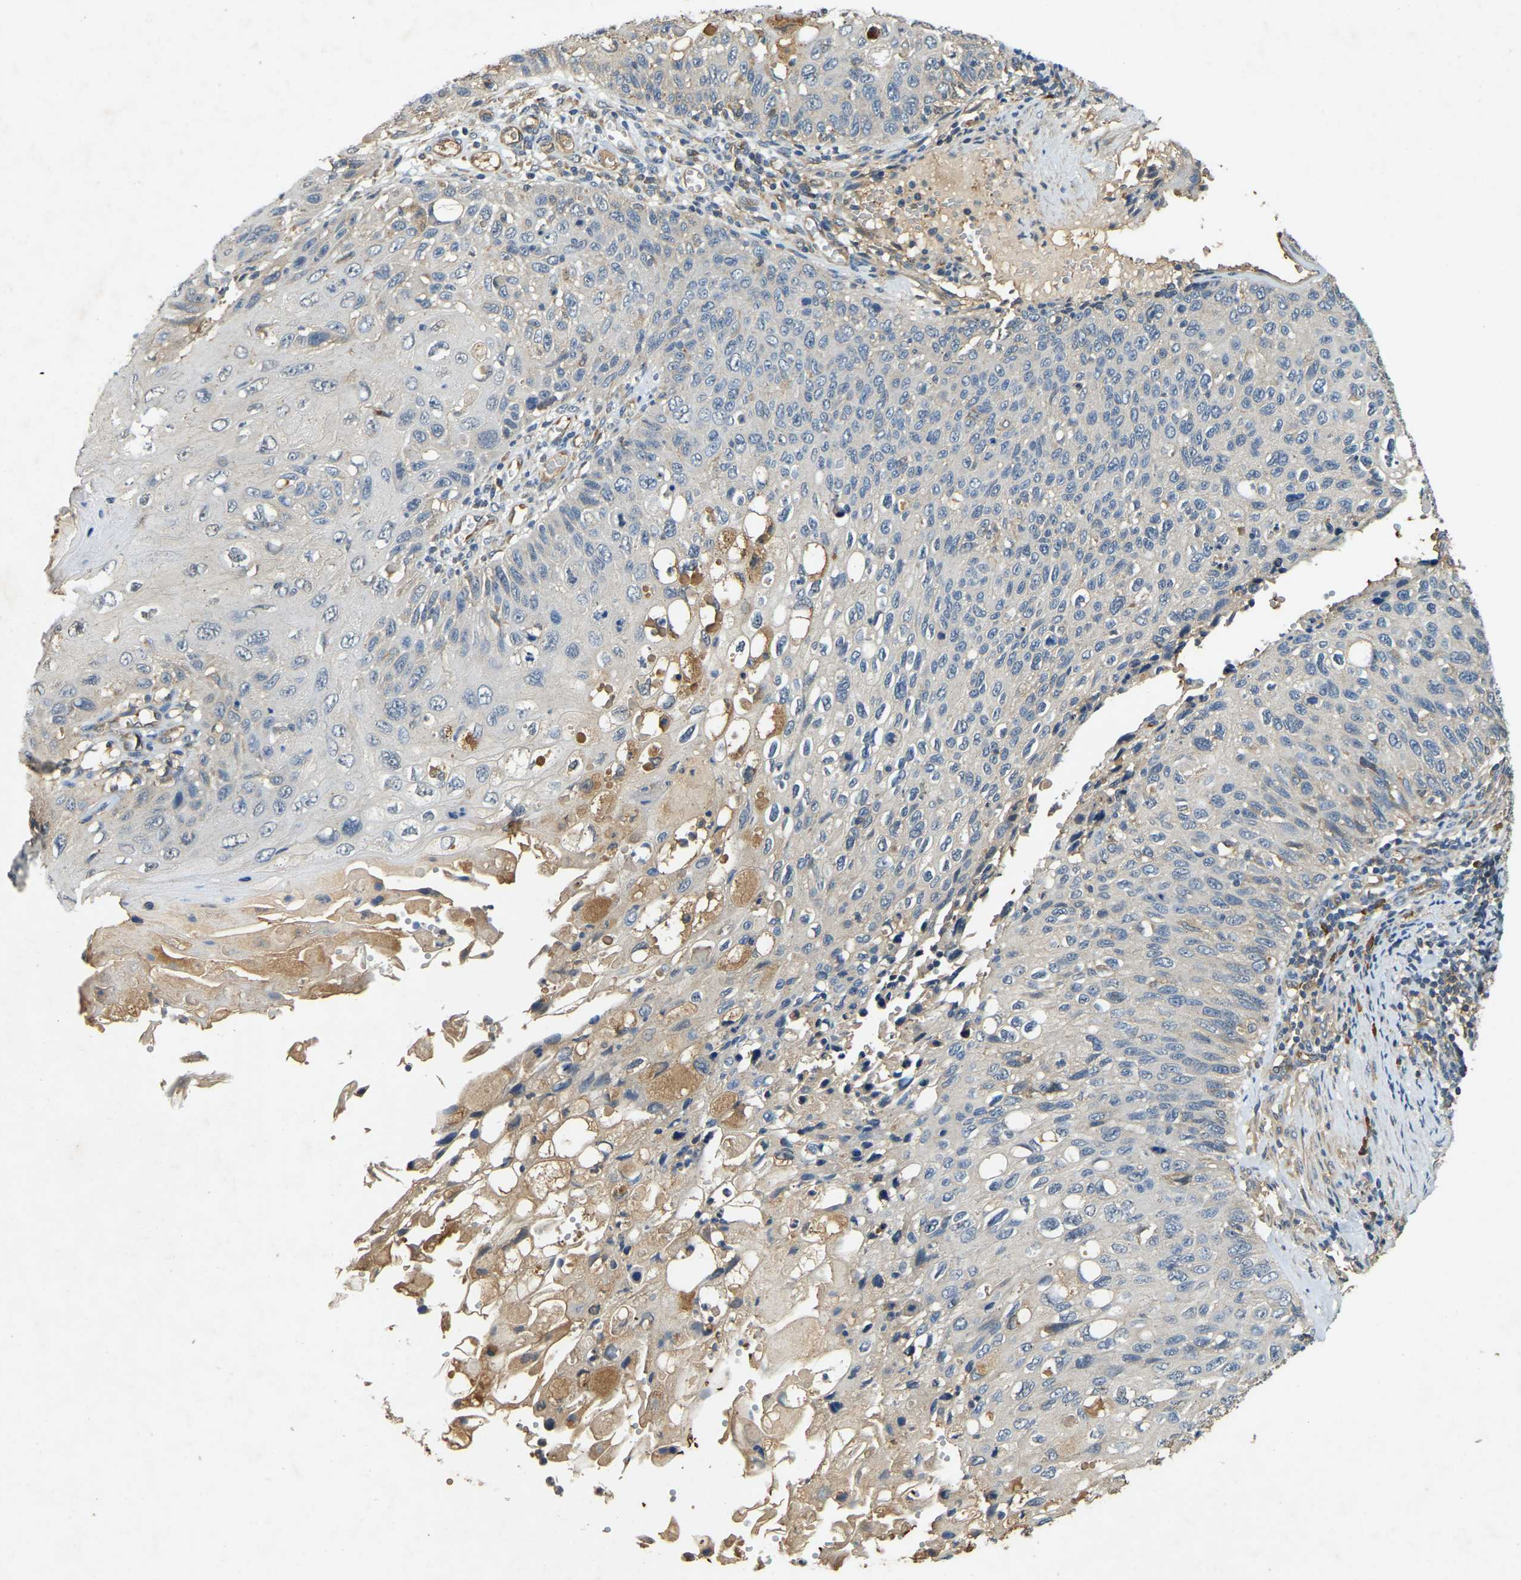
{"staining": {"intensity": "negative", "quantity": "none", "location": "none"}, "tissue": "cervical cancer", "cell_type": "Tumor cells", "image_type": "cancer", "snomed": [{"axis": "morphology", "description": "Squamous cell carcinoma, NOS"}, {"axis": "topography", "description": "Cervix"}], "caption": "High power microscopy photomicrograph of an IHC histopathology image of cervical cancer (squamous cell carcinoma), revealing no significant positivity in tumor cells.", "gene": "CFLAR", "patient": {"sex": "female", "age": 70}}